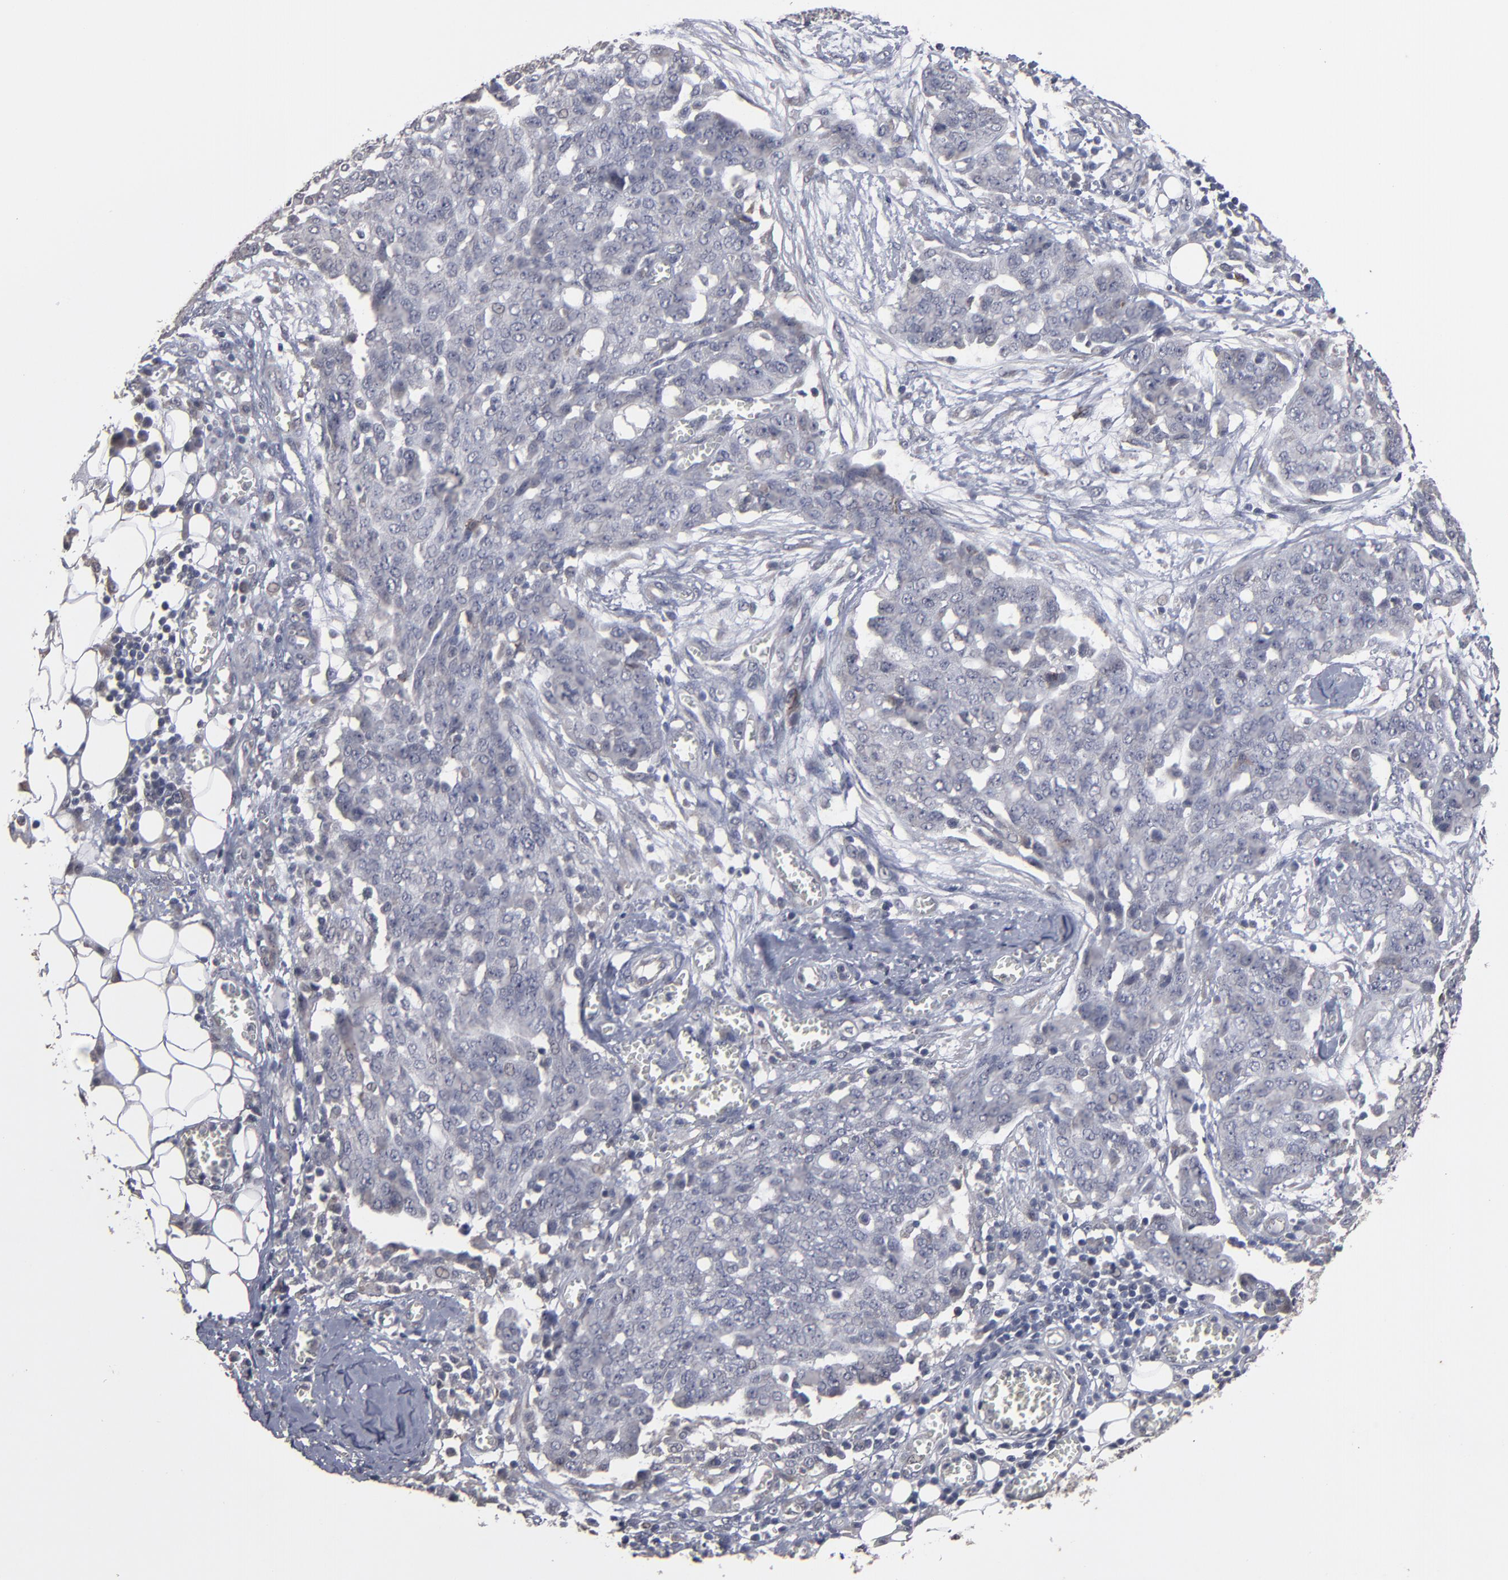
{"staining": {"intensity": "weak", "quantity": "<25%", "location": "cytoplasmic/membranous"}, "tissue": "ovarian cancer", "cell_type": "Tumor cells", "image_type": "cancer", "snomed": [{"axis": "morphology", "description": "Cystadenocarcinoma, serous, NOS"}, {"axis": "topography", "description": "Soft tissue"}, {"axis": "topography", "description": "Ovary"}], "caption": "IHC micrograph of neoplastic tissue: human ovarian serous cystadenocarcinoma stained with DAB (3,3'-diaminobenzidine) shows no significant protein staining in tumor cells.", "gene": "SLC22A17", "patient": {"sex": "female", "age": 57}}